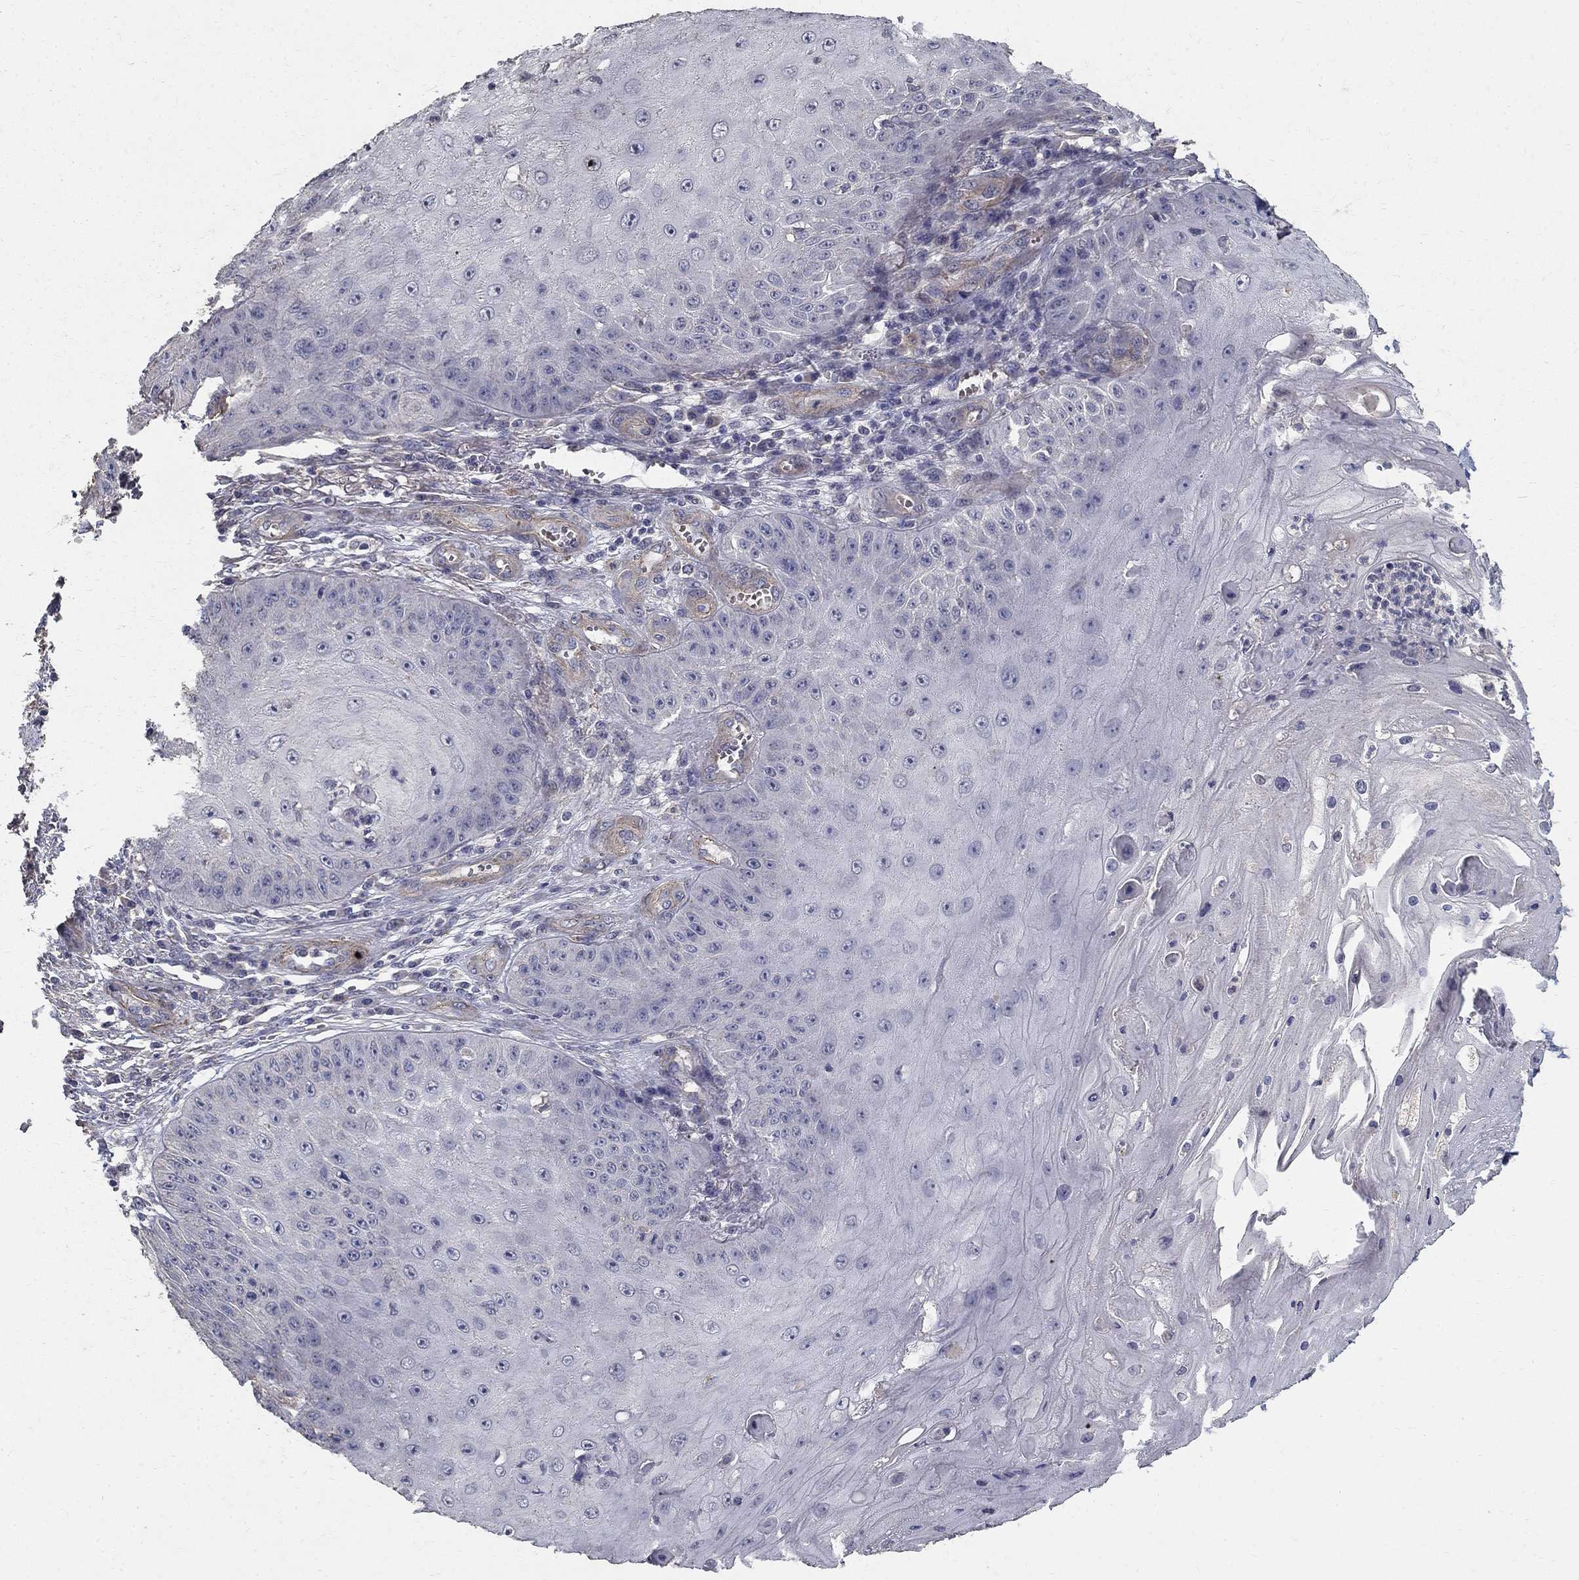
{"staining": {"intensity": "negative", "quantity": "none", "location": "none"}, "tissue": "skin cancer", "cell_type": "Tumor cells", "image_type": "cancer", "snomed": [{"axis": "morphology", "description": "Squamous cell carcinoma, NOS"}, {"axis": "topography", "description": "Skin"}], "caption": "The IHC image has no significant expression in tumor cells of skin cancer (squamous cell carcinoma) tissue. The staining is performed using DAB (3,3'-diaminobenzidine) brown chromogen with nuclei counter-stained in using hematoxylin.", "gene": "MPP2", "patient": {"sex": "male", "age": 70}}